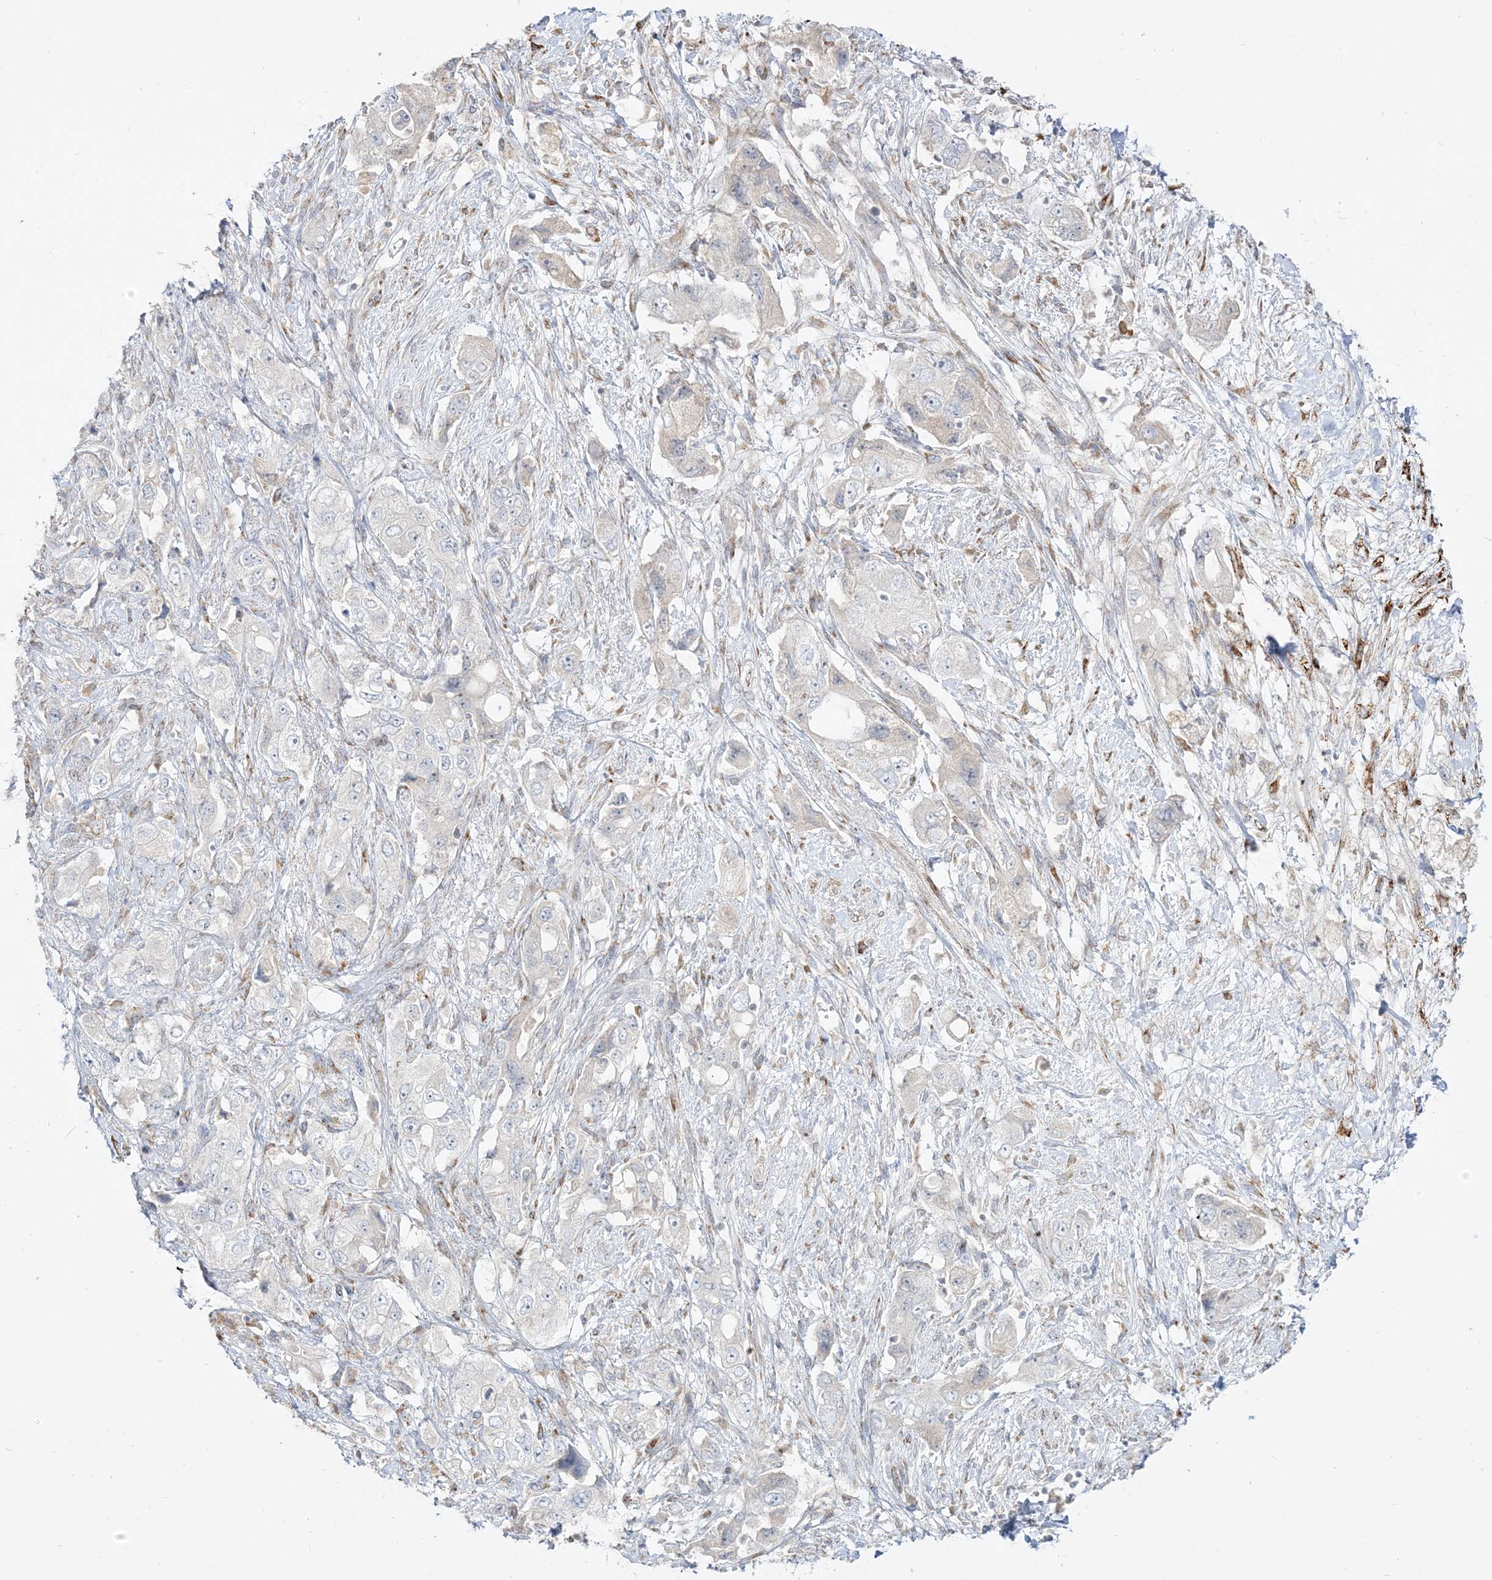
{"staining": {"intensity": "negative", "quantity": "none", "location": "none"}, "tissue": "pancreatic cancer", "cell_type": "Tumor cells", "image_type": "cancer", "snomed": [{"axis": "morphology", "description": "Adenocarcinoma, NOS"}, {"axis": "topography", "description": "Pancreas"}], "caption": "IHC of pancreatic cancer shows no positivity in tumor cells.", "gene": "LOXL3", "patient": {"sex": "female", "age": 73}}